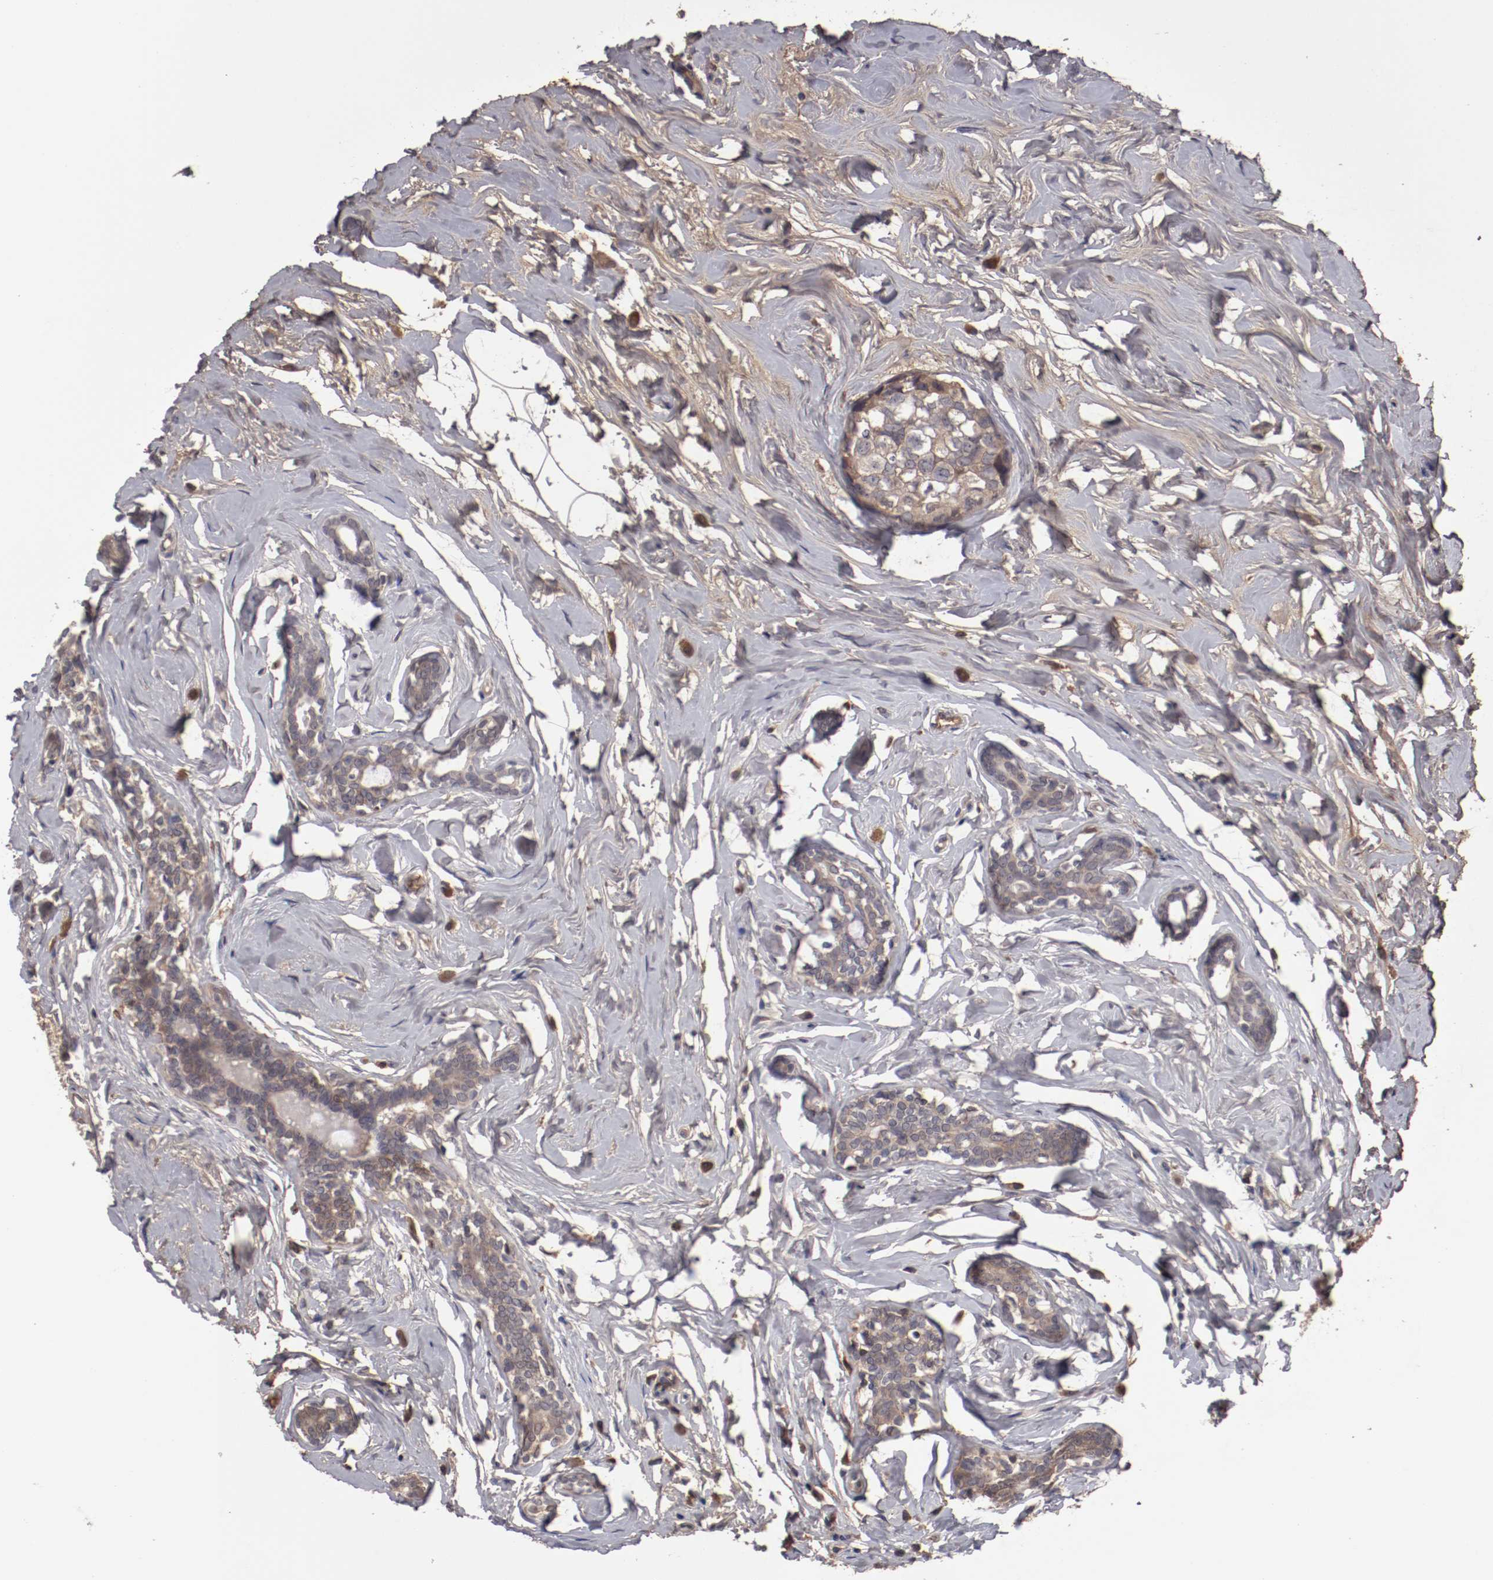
{"staining": {"intensity": "moderate", "quantity": ">75%", "location": "cytoplasmic/membranous"}, "tissue": "breast cancer", "cell_type": "Tumor cells", "image_type": "cancer", "snomed": [{"axis": "morphology", "description": "Normal tissue, NOS"}, {"axis": "morphology", "description": "Duct carcinoma"}, {"axis": "topography", "description": "Breast"}], "caption": "Immunohistochemical staining of human breast cancer exhibits moderate cytoplasmic/membranous protein expression in about >75% of tumor cells.", "gene": "CP", "patient": {"sex": "female", "age": 50}}